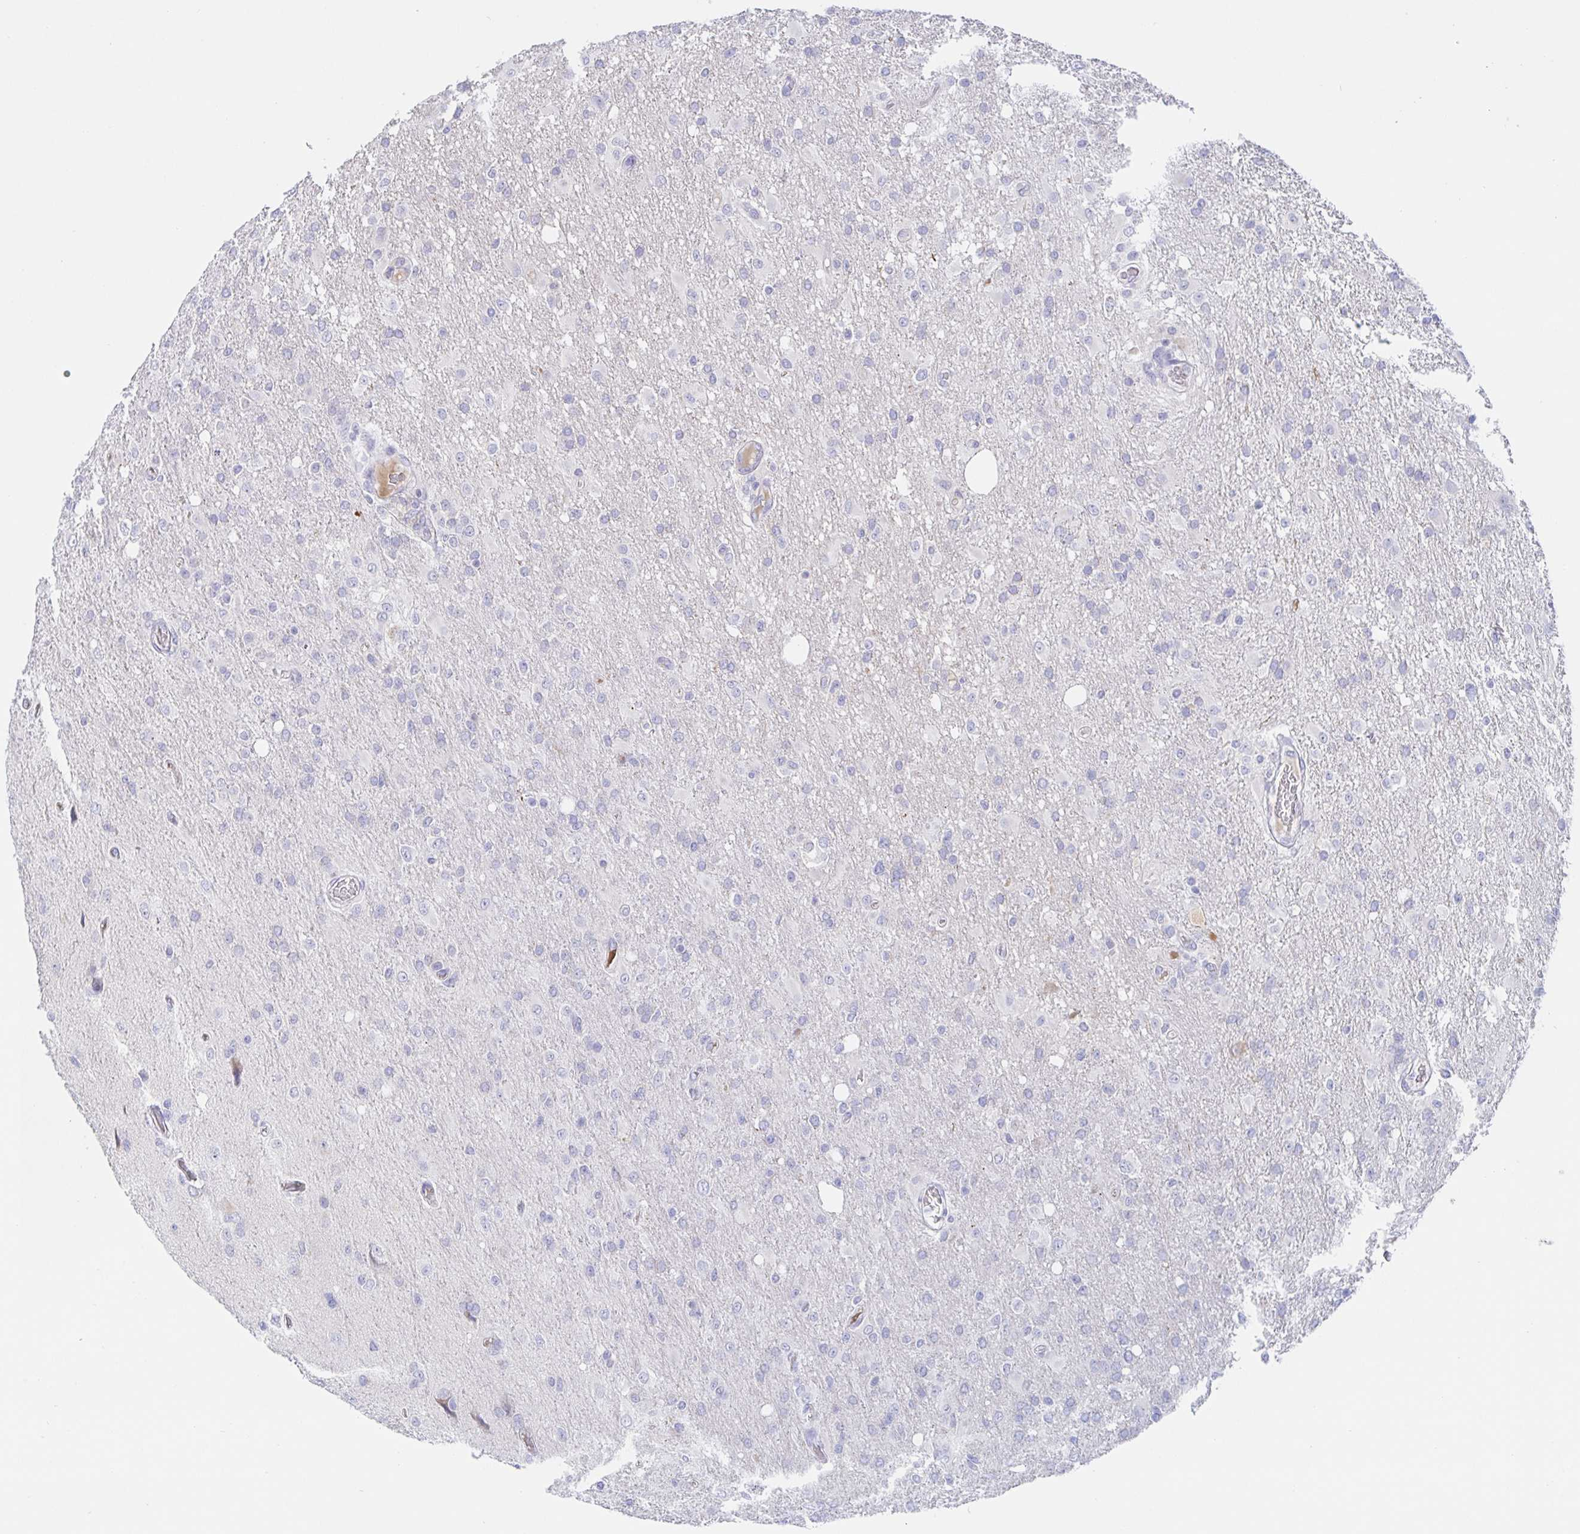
{"staining": {"intensity": "negative", "quantity": "none", "location": "none"}, "tissue": "glioma", "cell_type": "Tumor cells", "image_type": "cancer", "snomed": [{"axis": "morphology", "description": "Glioma, malignant, High grade"}, {"axis": "topography", "description": "Brain"}], "caption": "There is no significant staining in tumor cells of malignant glioma (high-grade).", "gene": "SIAH3", "patient": {"sex": "male", "age": 53}}